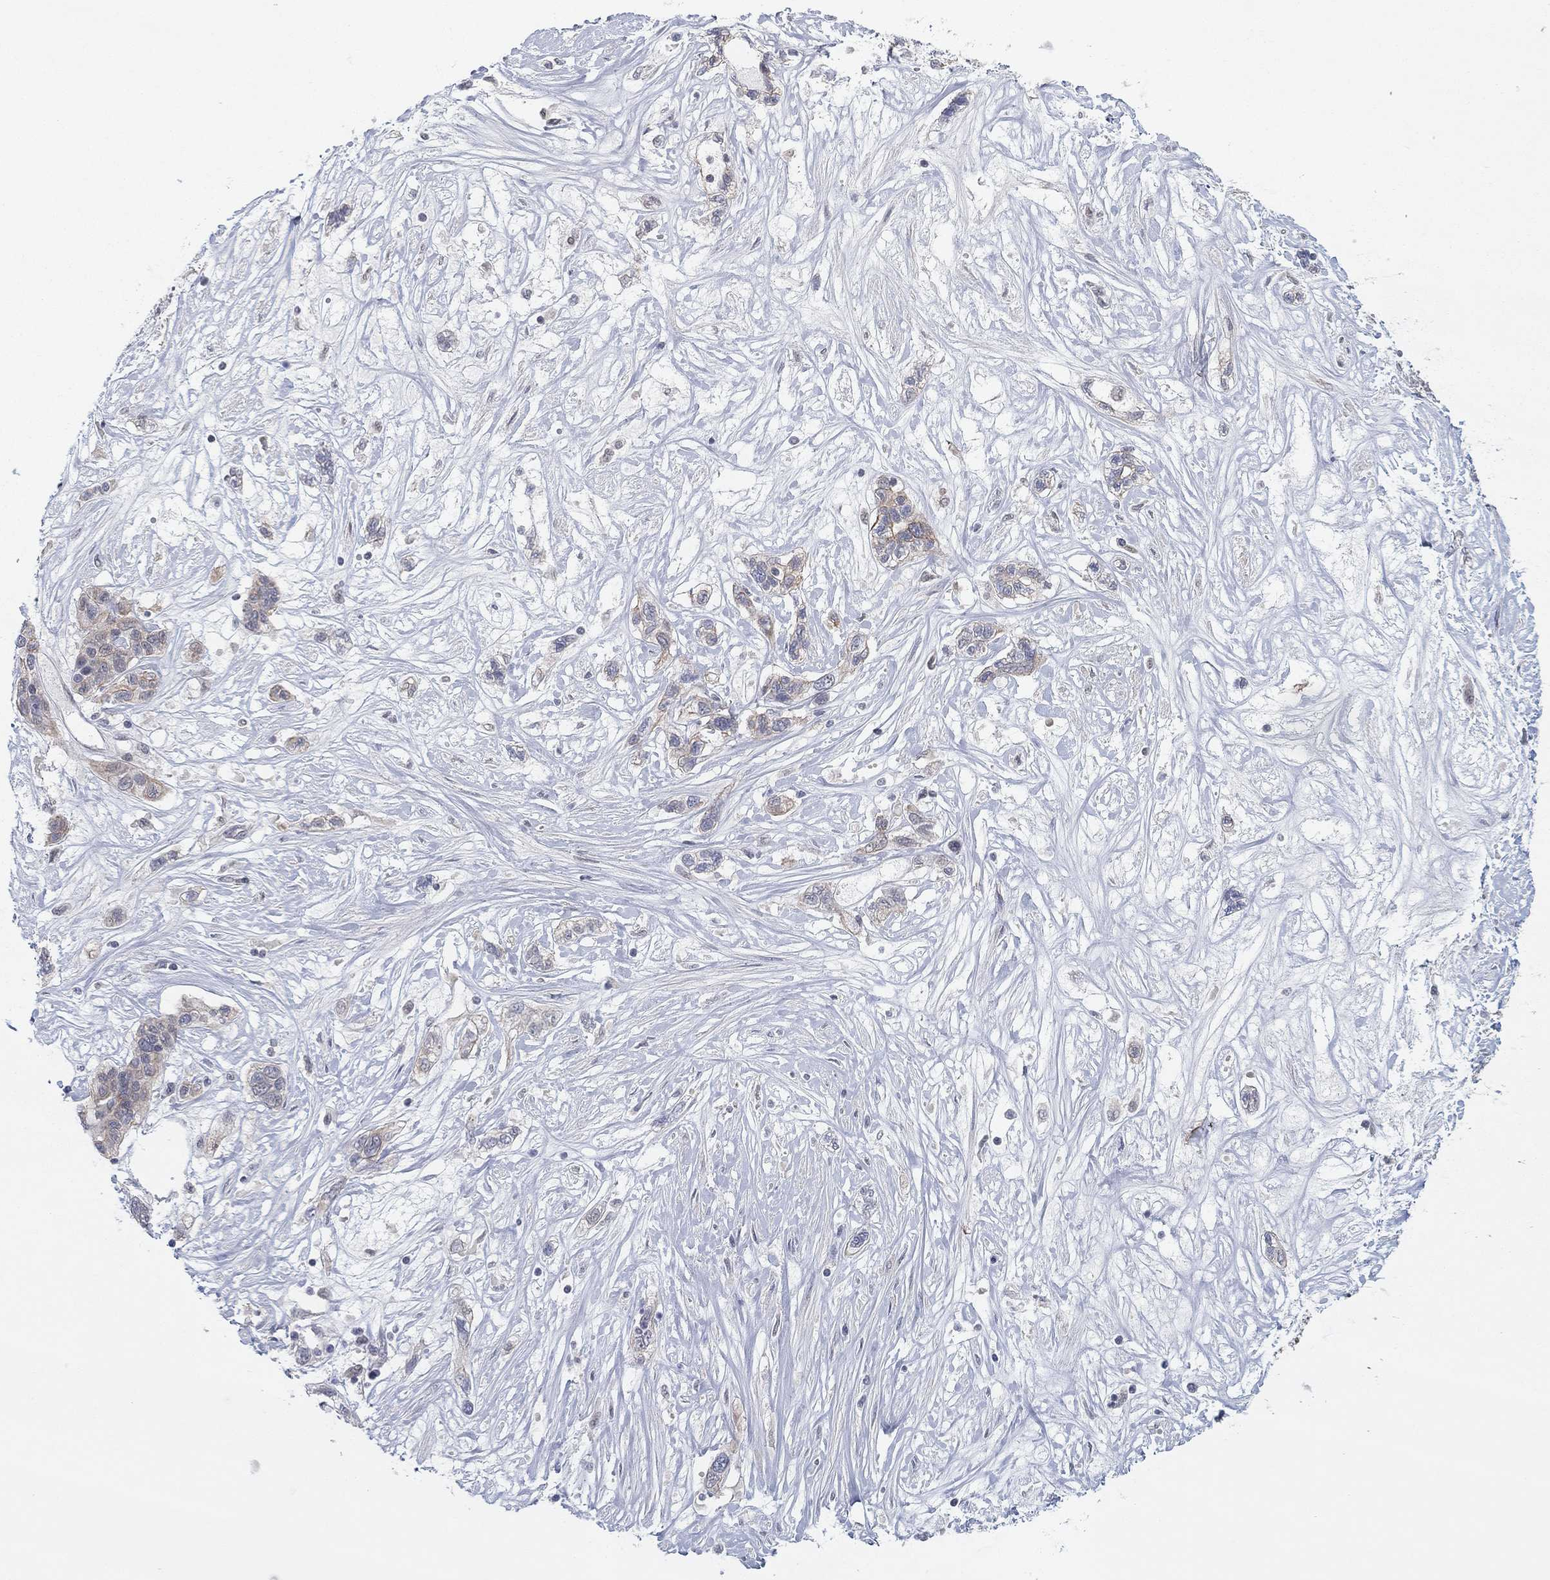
{"staining": {"intensity": "weak", "quantity": "25%-75%", "location": "cytoplasmic/membranous"}, "tissue": "liver cancer", "cell_type": "Tumor cells", "image_type": "cancer", "snomed": [{"axis": "morphology", "description": "Adenocarcinoma, NOS"}, {"axis": "morphology", "description": "Cholangiocarcinoma"}, {"axis": "topography", "description": "Liver"}], "caption": "A micrograph of human liver cholangiocarcinoma stained for a protein shows weak cytoplasmic/membranous brown staining in tumor cells.", "gene": "SLC22A2", "patient": {"sex": "male", "age": 64}}